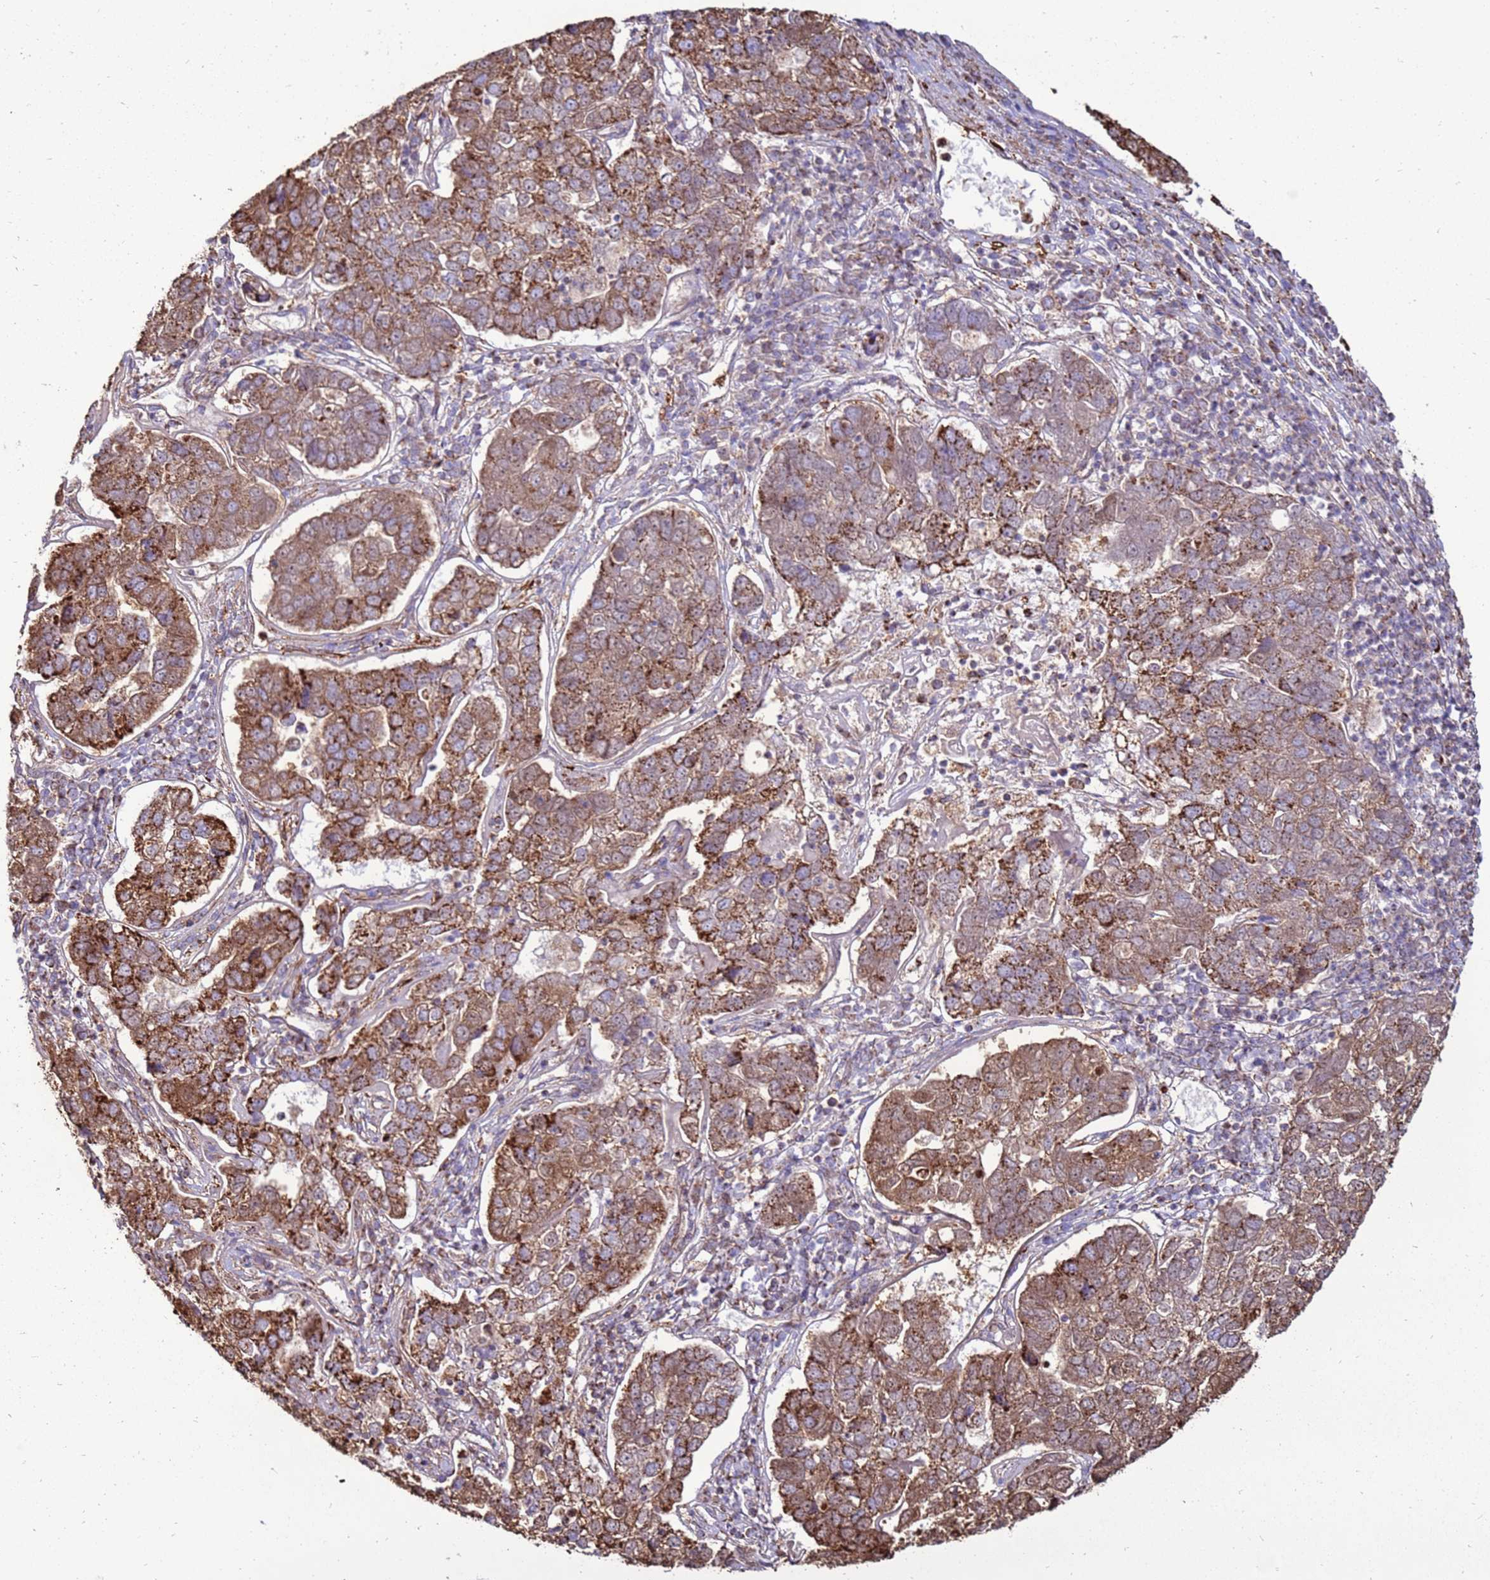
{"staining": {"intensity": "strong", "quantity": "25%-75%", "location": "cytoplasmic/membranous"}, "tissue": "pancreatic cancer", "cell_type": "Tumor cells", "image_type": "cancer", "snomed": [{"axis": "morphology", "description": "Adenocarcinoma, NOS"}, {"axis": "topography", "description": "Pancreas"}], "caption": "Strong cytoplasmic/membranous staining for a protein is seen in approximately 25%-75% of tumor cells of pancreatic adenocarcinoma using IHC.", "gene": "DDX59", "patient": {"sex": "female", "age": 61}}